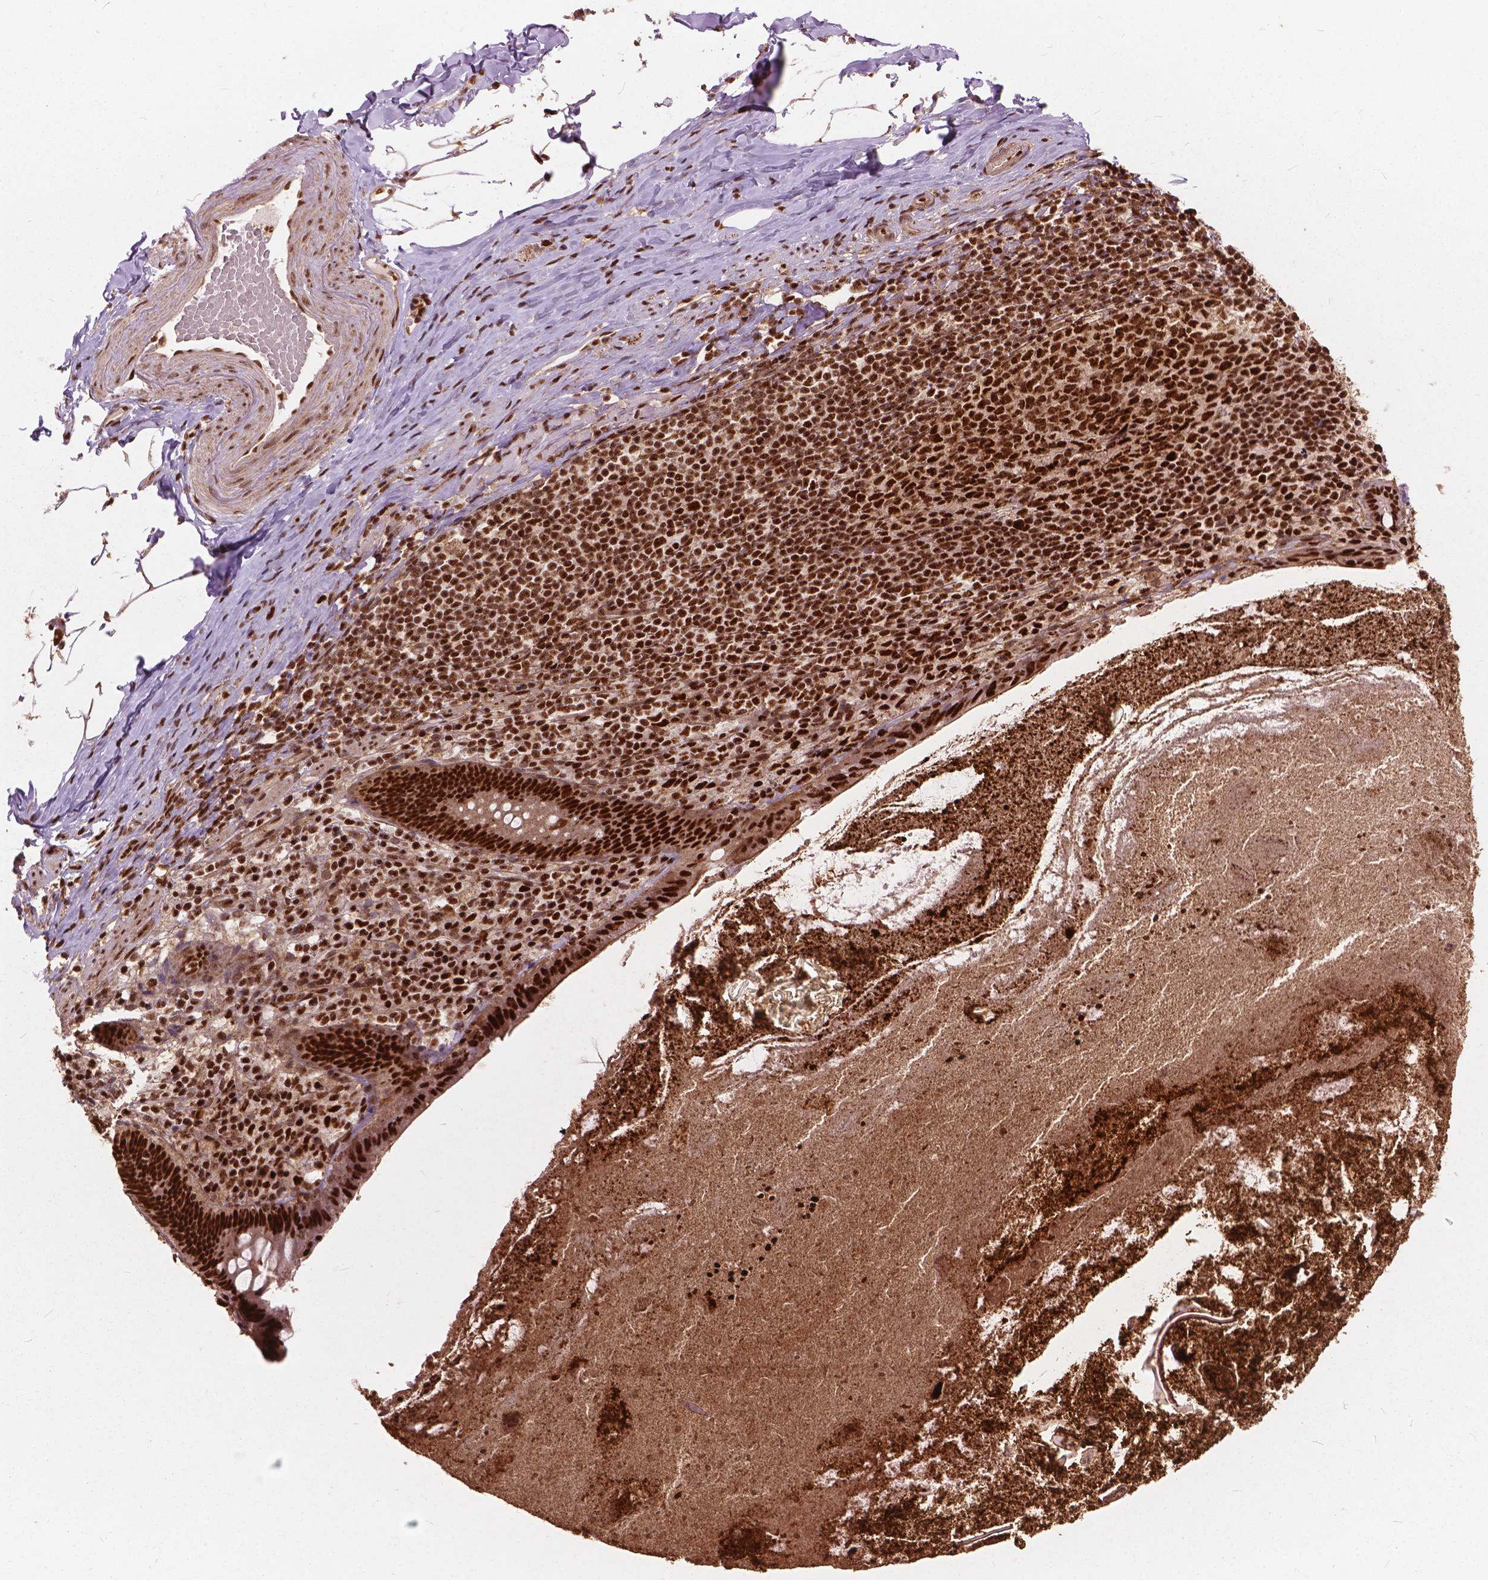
{"staining": {"intensity": "strong", "quantity": ">75%", "location": "nuclear"}, "tissue": "appendix", "cell_type": "Glandular cells", "image_type": "normal", "snomed": [{"axis": "morphology", "description": "Normal tissue, NOS"}, {"axis": "topography", "description": "Appendix"}], "caption": "Normal appendix was stained to show a protein in brown. There is high levels of strong nuclear staining in approximately >75% of glandular cells. The staining was performed using DAB (3,3'-diaminobenzidine), with brown indicating positive protein expression. Nuclei are stained blue with hematoxylin.", "gene": "ANP32A", "patient": {"sex": "male", "age": 47}}